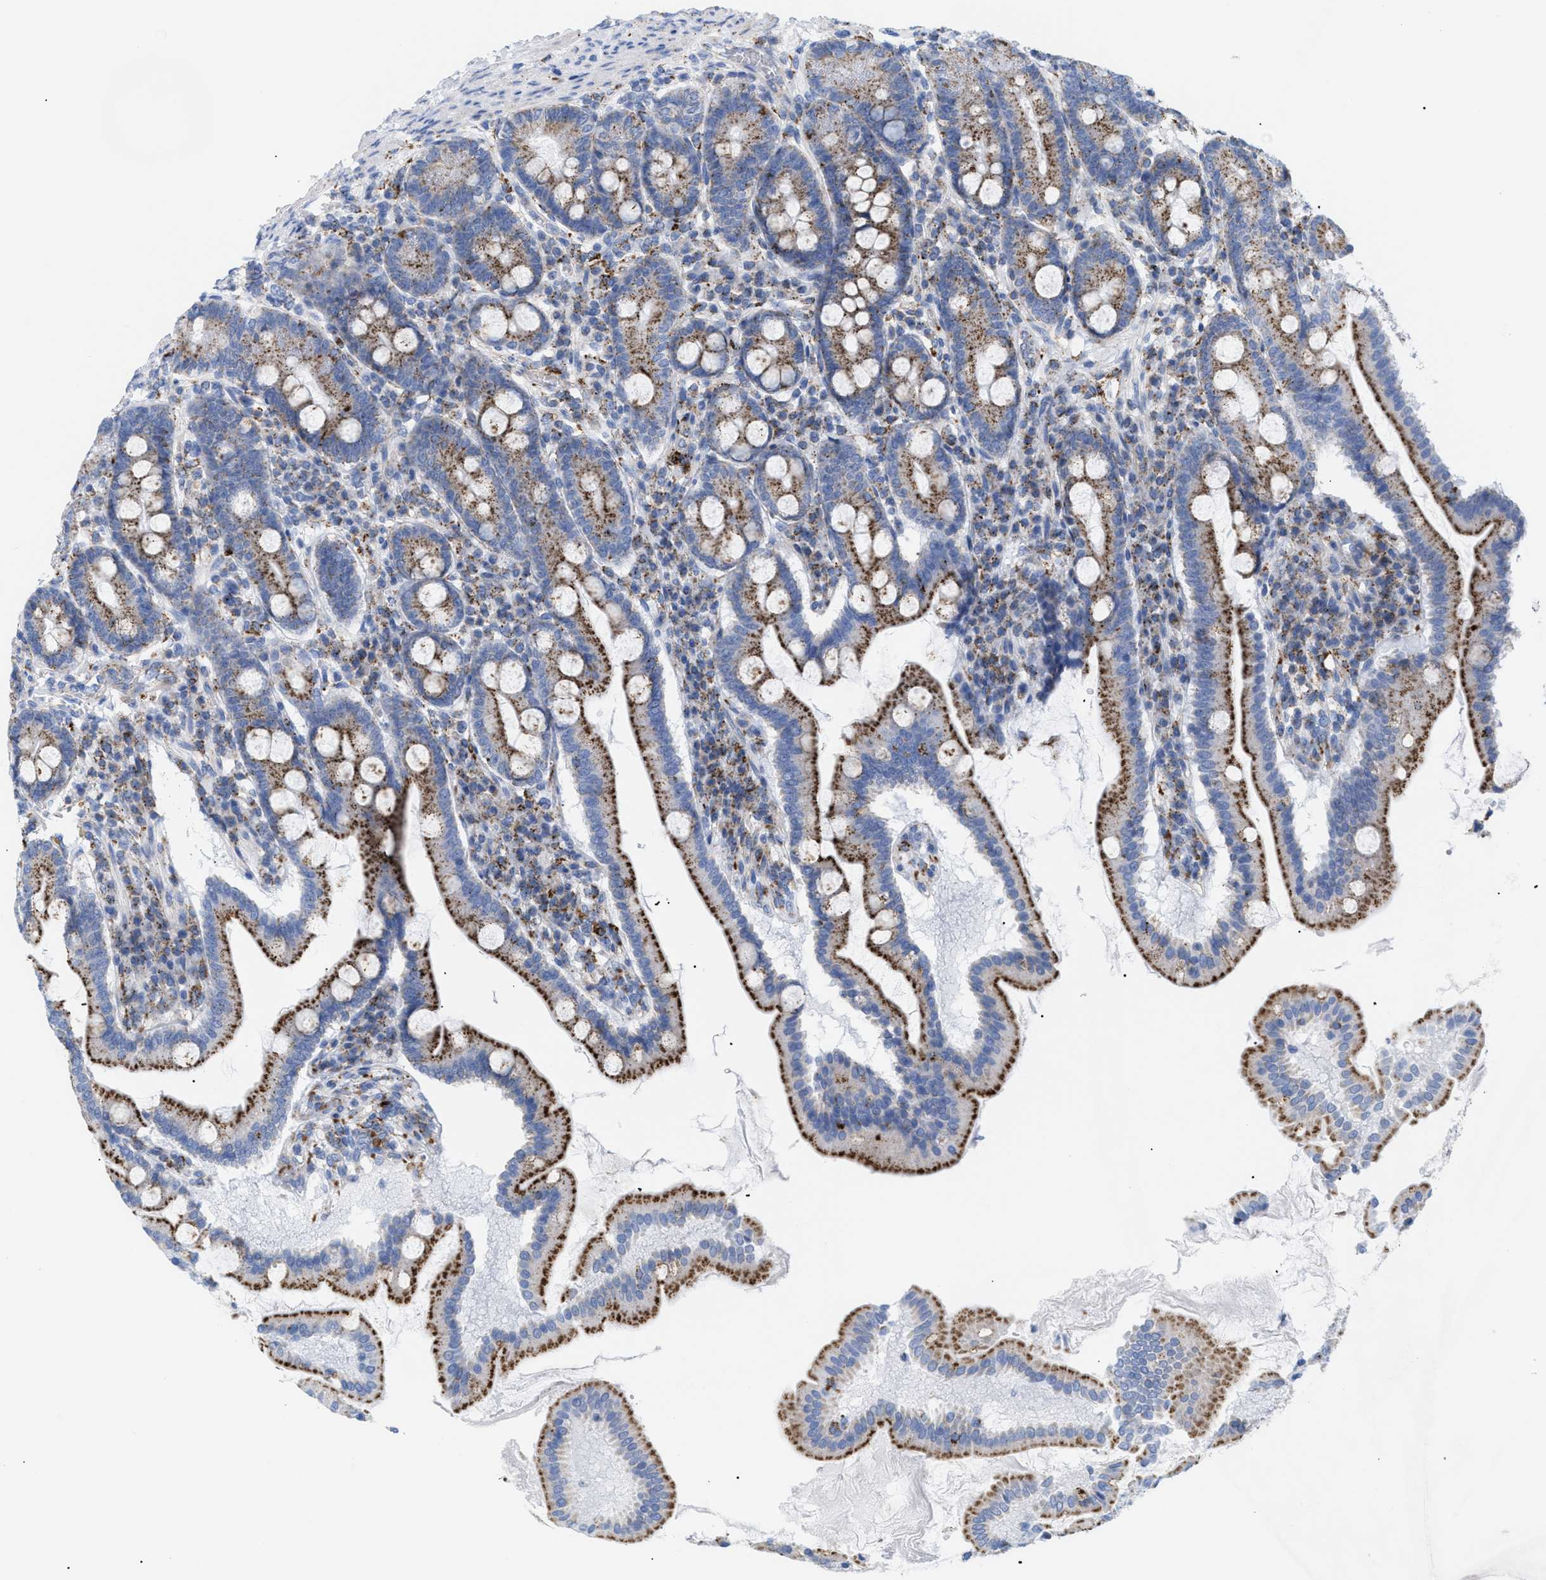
{"staining": {"intensity": "strong", "quantity": ">75%", "location": "cytoplasmic/membranous"}, "tissue": "duodenum", "cell_type": "Glandular cells", "image_type": "normal", "snomed": [{"axis": "morphology", "description": "Normal tissue, NOS"}, {"axis": "topography", "description": "Duodenum"}], "caption": "Immunohistochemical staining of benign human duodenum exhibits >75% levels of strong cytoplasmic/membranous protein expression in about >75% of glandular cells. The protein of interest is shown in brown color, while the nuclei are stained blue.", "gene": "DRAM2", "patient": {"sex": "male", "age": 50}}